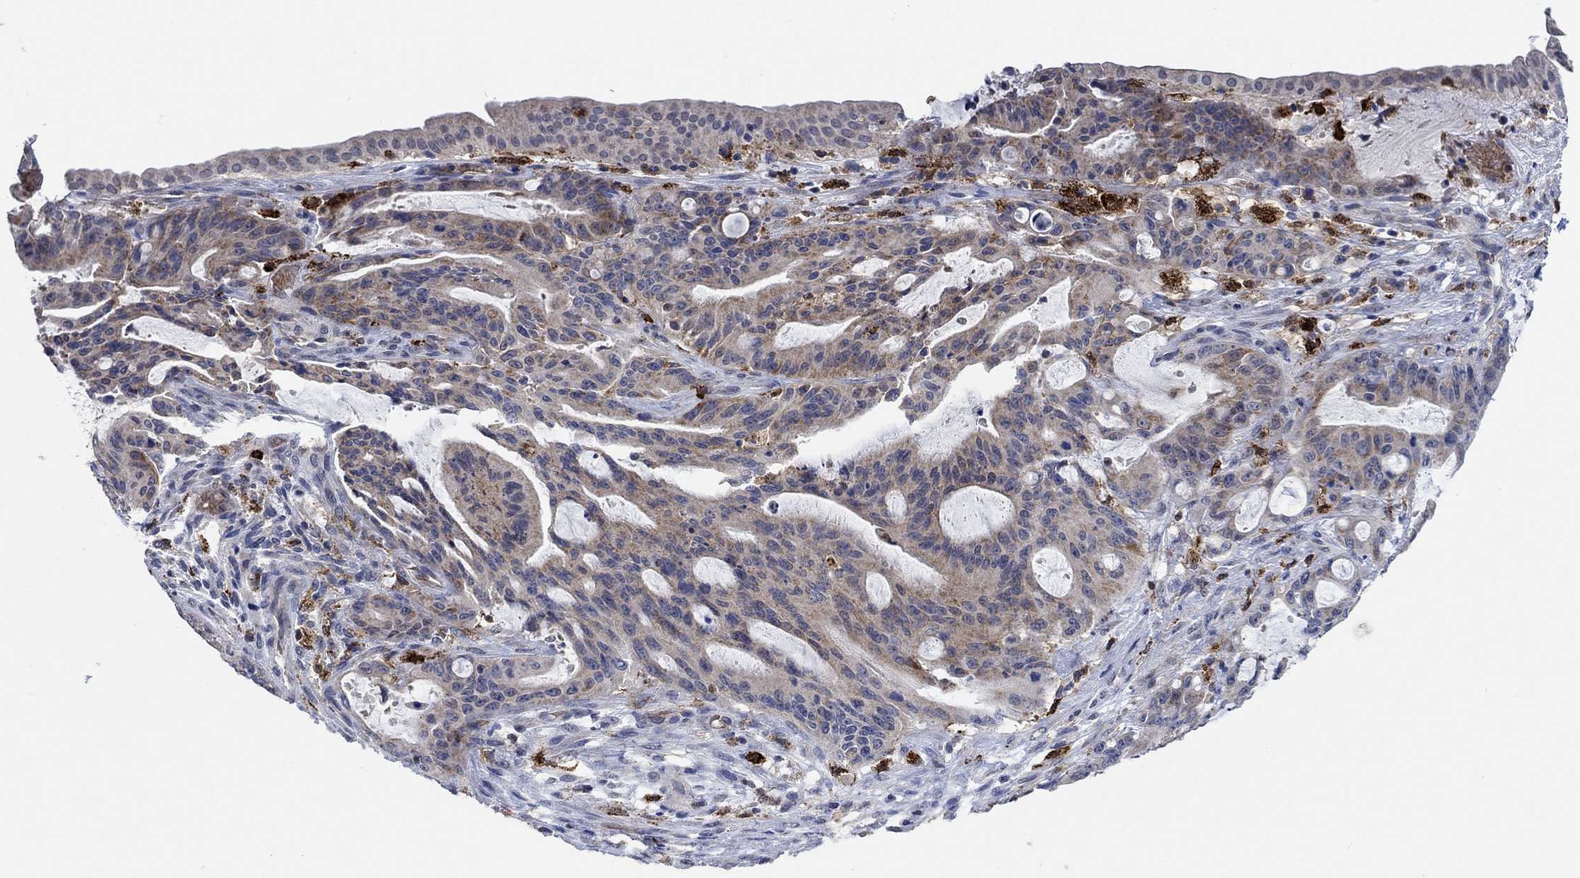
{"staining": {"intensity": "weak", "quantity": "<25%", "location": "cytoplasmic/membranous"}, "tissue": "liver cancer", "cell_type": "Tumor cells", "image_type": "cancer", "snomed": [{"axis": "morphology", "description": "Cholangiocarcinoma"}, {"axis": "topography", "description": "Liver"}], "caption": "Immunohistochemistry (IHC) histopathology image of human liver cholangiocarcinoma stained for a protein (brown), which shows no staining in tumor cells.", "gene": "MPP1", "patient": {"sex": "female", "age": 73}}